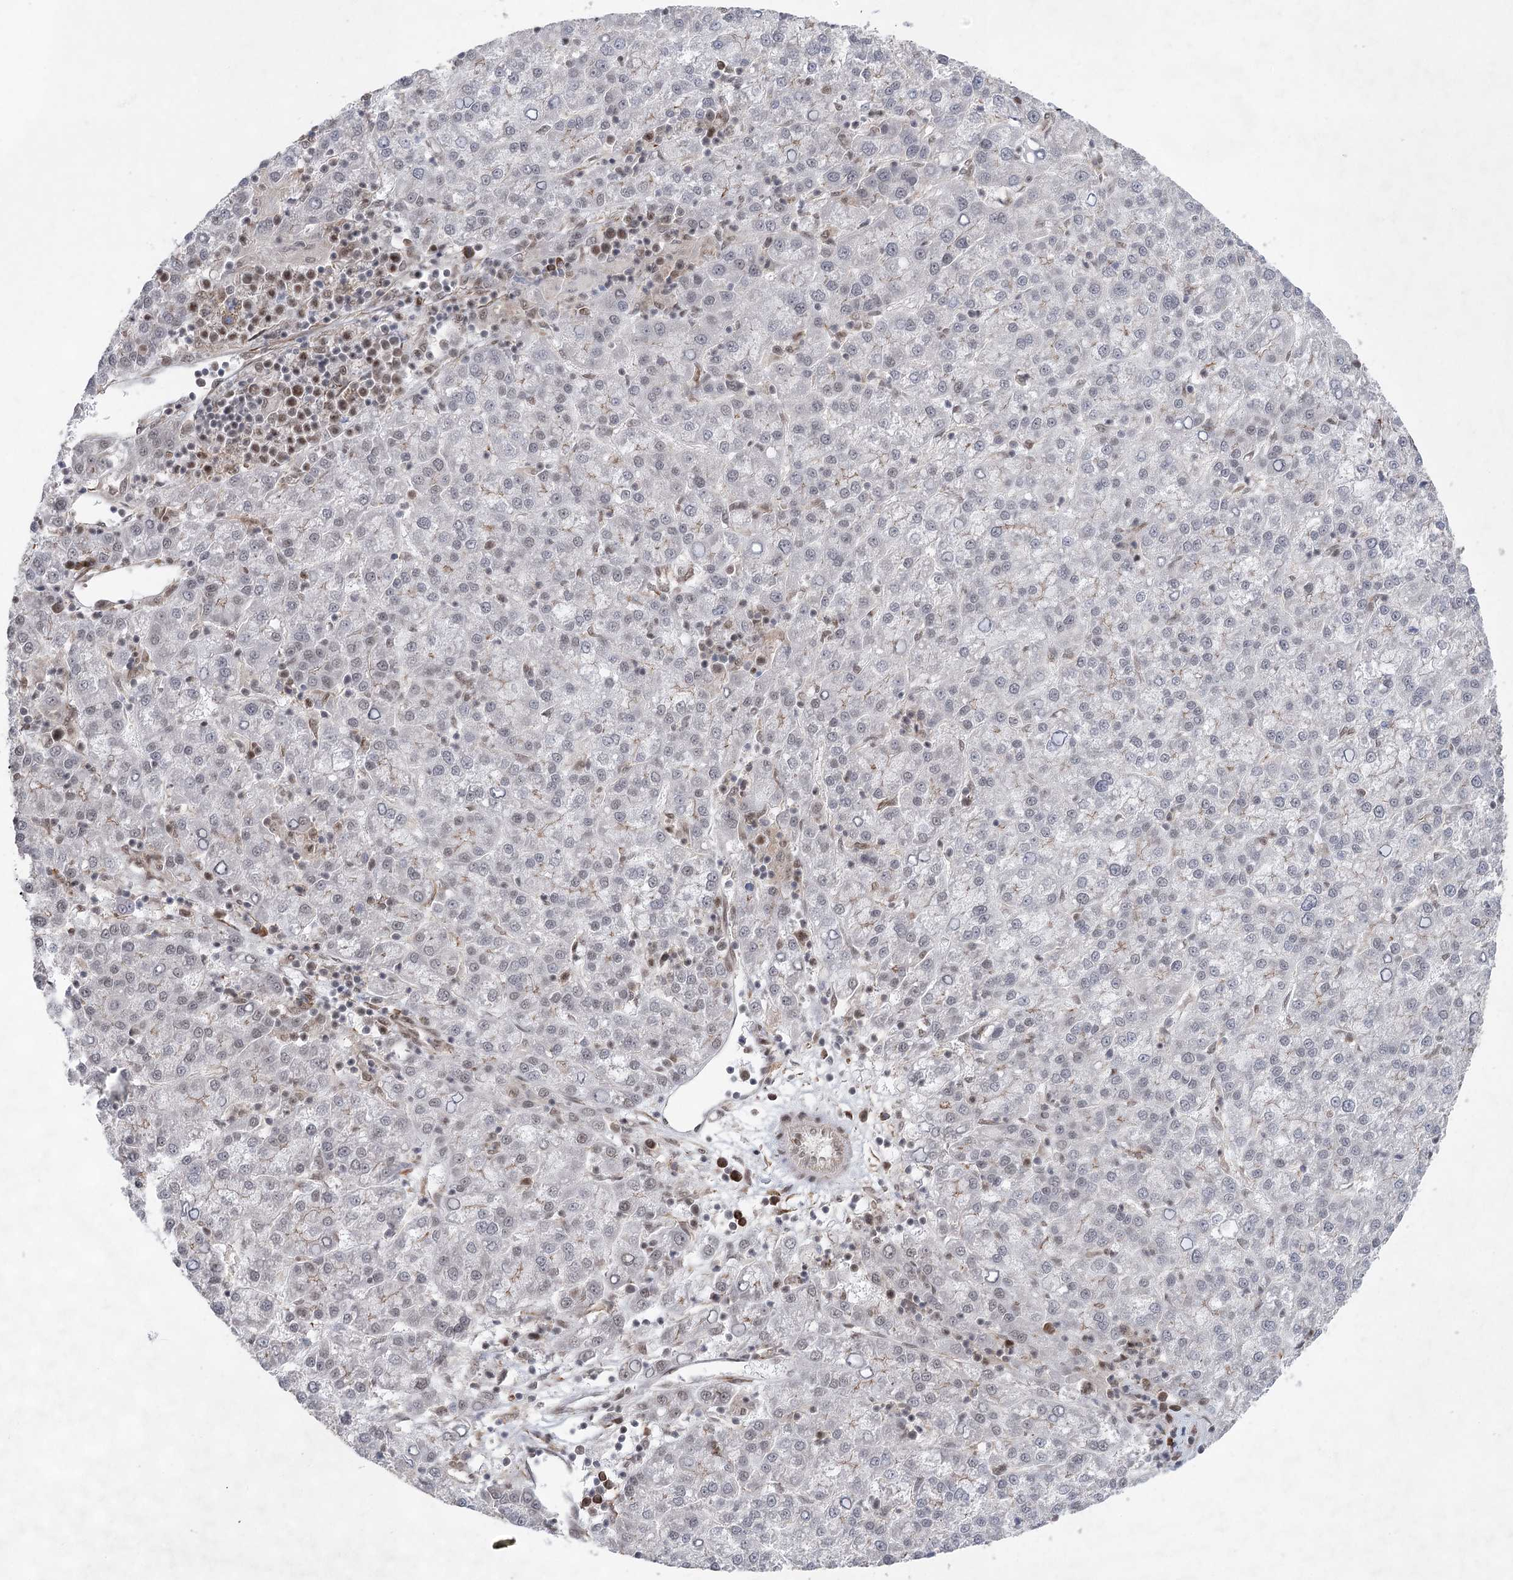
{"staining": {"intensity": "negative", "quantity": "none", "location": "none"}, "tissue": "liver cancer", "cell_type": "Tumor cells", "image_type": "cancer", "snomed": [{"axis": "morphology", "description": "Carcinoma, Hepatocellular, NOS"}, {"axis": "topography", "description": "Liver"}], "caption": "An IHC micrograph of liver hepatocellular carcinoma is shown. There is no staining in tumor cells of liver hepatocellular carcinoma.", "gene": "ZCCHC8", "patient": {"sex": "female", "age": 58}}